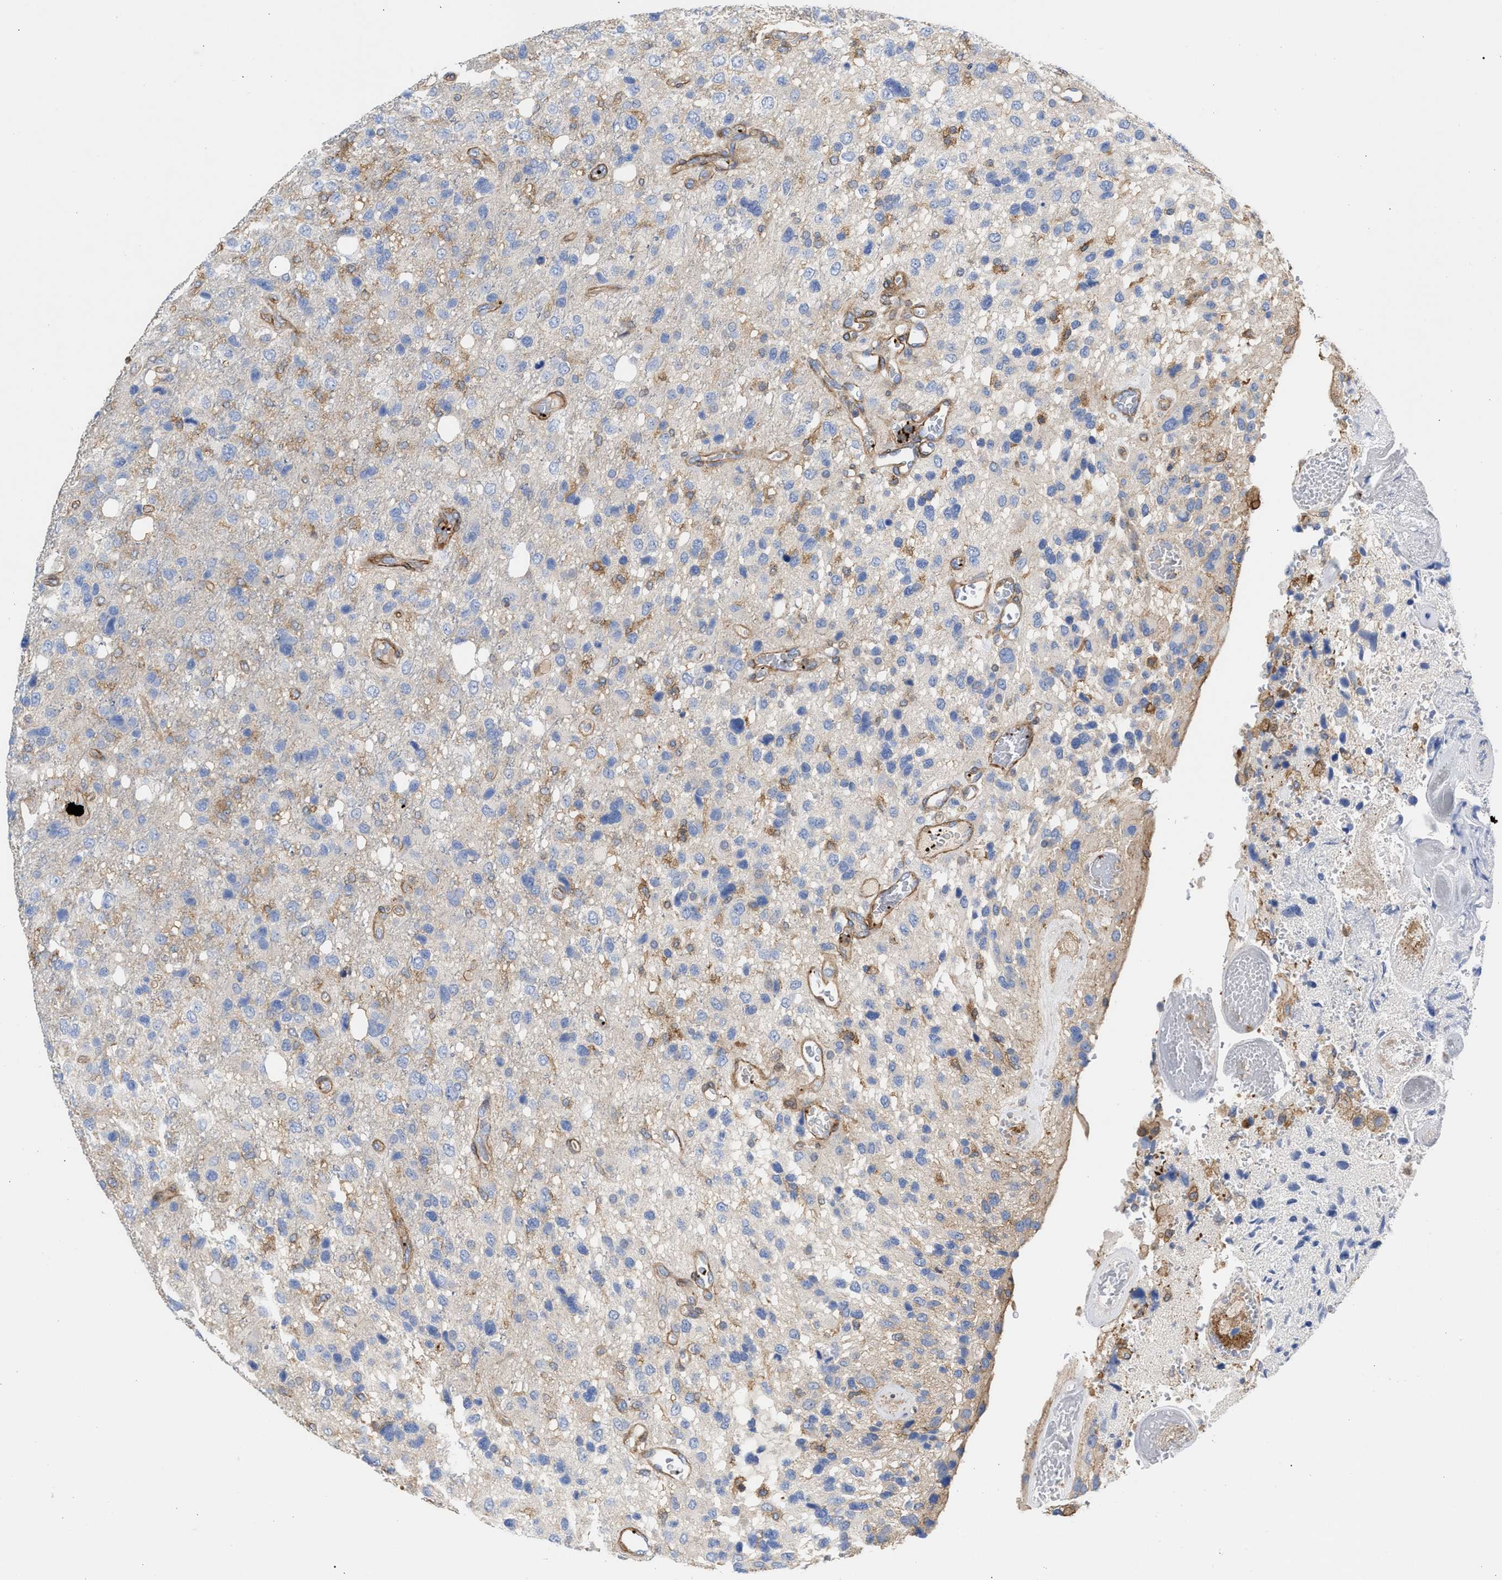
{"staining": {"intensity": "weak", "quantity": "<25%", "location": "cytoplasmic/membranous"}, "tissue": "glioma", "cell_type": "Tumor cells", "image_type": "cancer", "snomed": [{"axis": "morphology", "description": "Glioma, malignant, High grade"}, {"axis": "topography", "description": "Brain"}], "caption": "This micrograph is of glioma stained with immunohistochemistry to label a protein in brown with the nuclei are counter-stained blue. There is no staining in tumor cells.", "gene": "HS3ST5", "patient": {"sex": "female", "age": 58}}